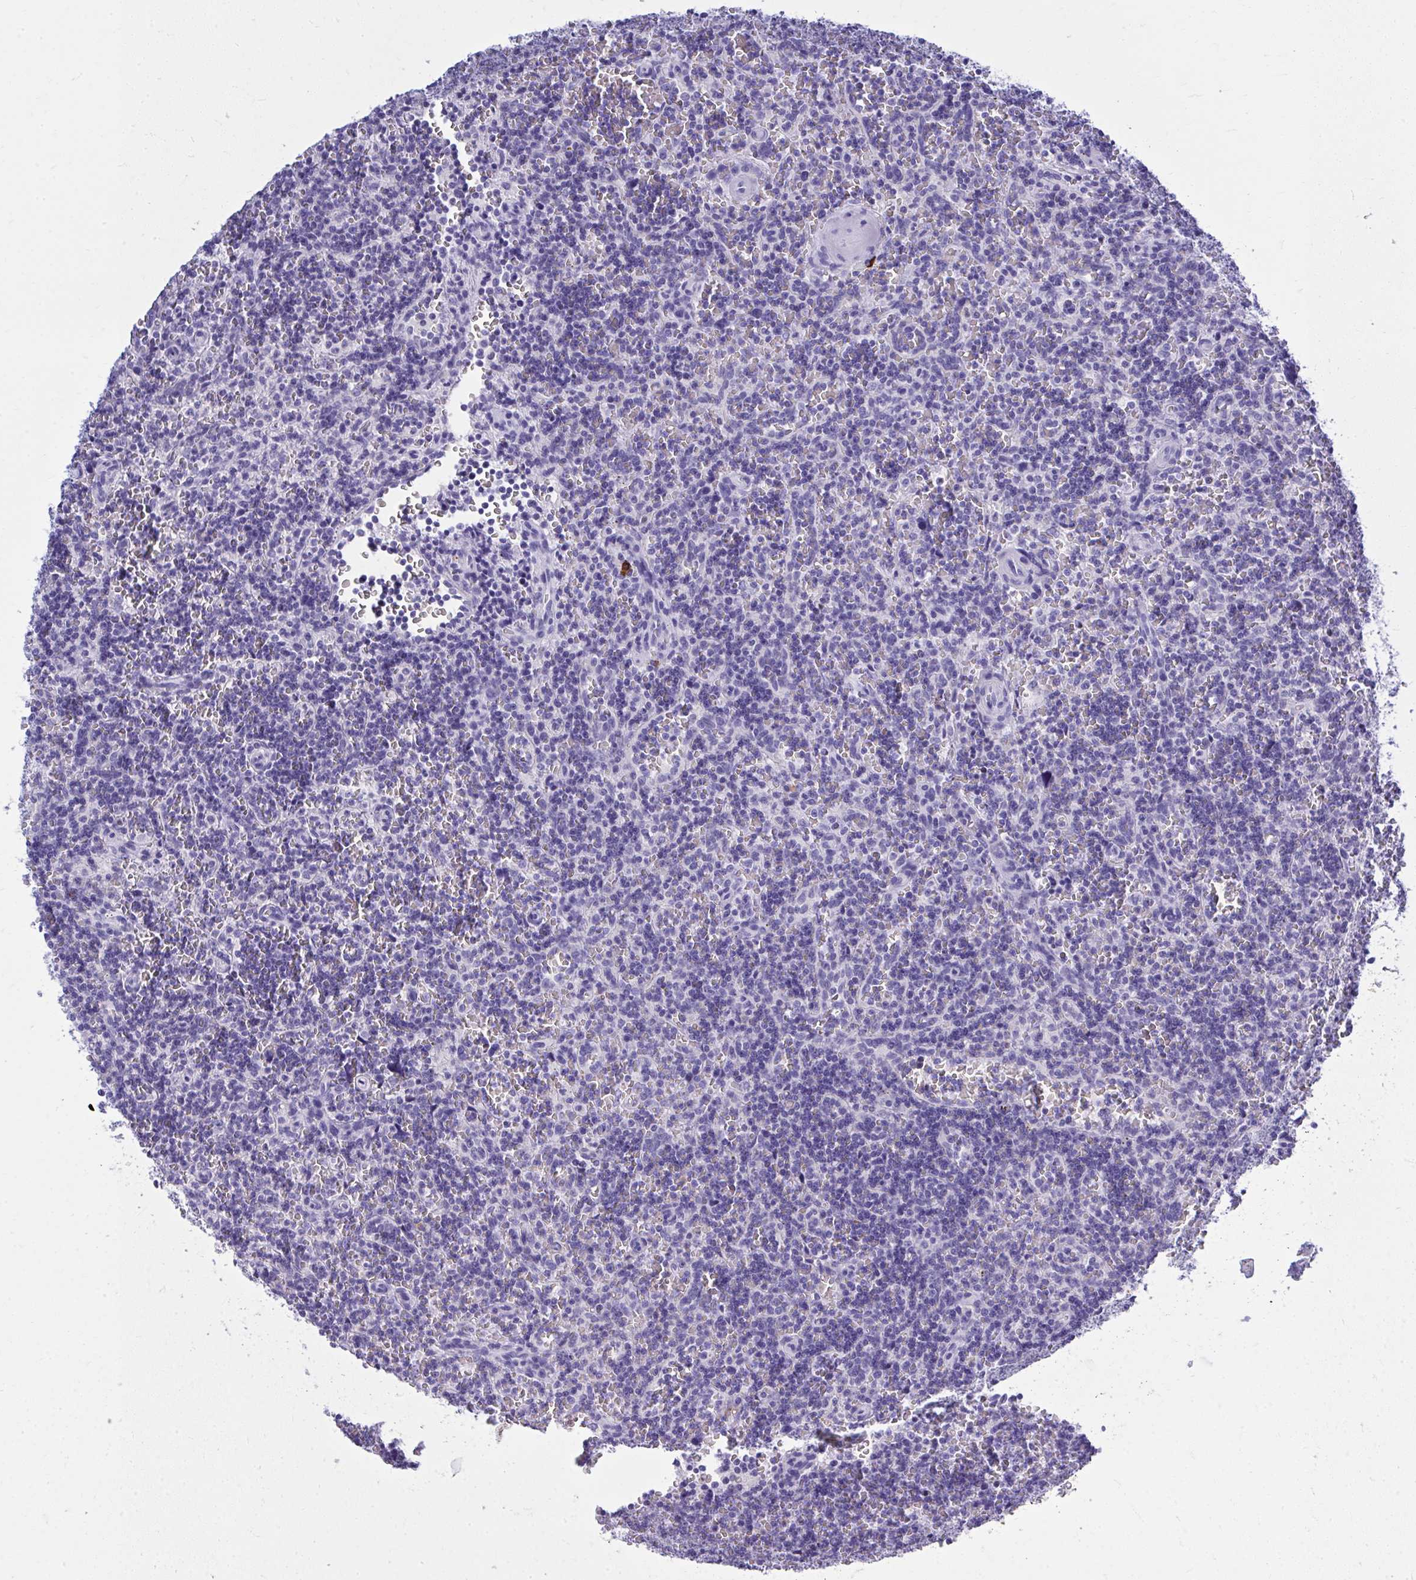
{"staining": {"intensity": "negative", "quantity": "none", "location": "none"}, "tissue": "lymphoma", "cell_type": "Tumor cells", "image_type": "cancer", "snomed": [{"axis": "morphology", "description": "Malignant lymphoma, non-Hodgkin's type, Low grade"}, {"axis": "topography", "description": "Spleen"}], "caption": "Lymphoma was stained to show a protein in brown. There is no significant expression in tumor cells.", "gene": "PSD", "patient": {"sex": "male", "age": 73}}